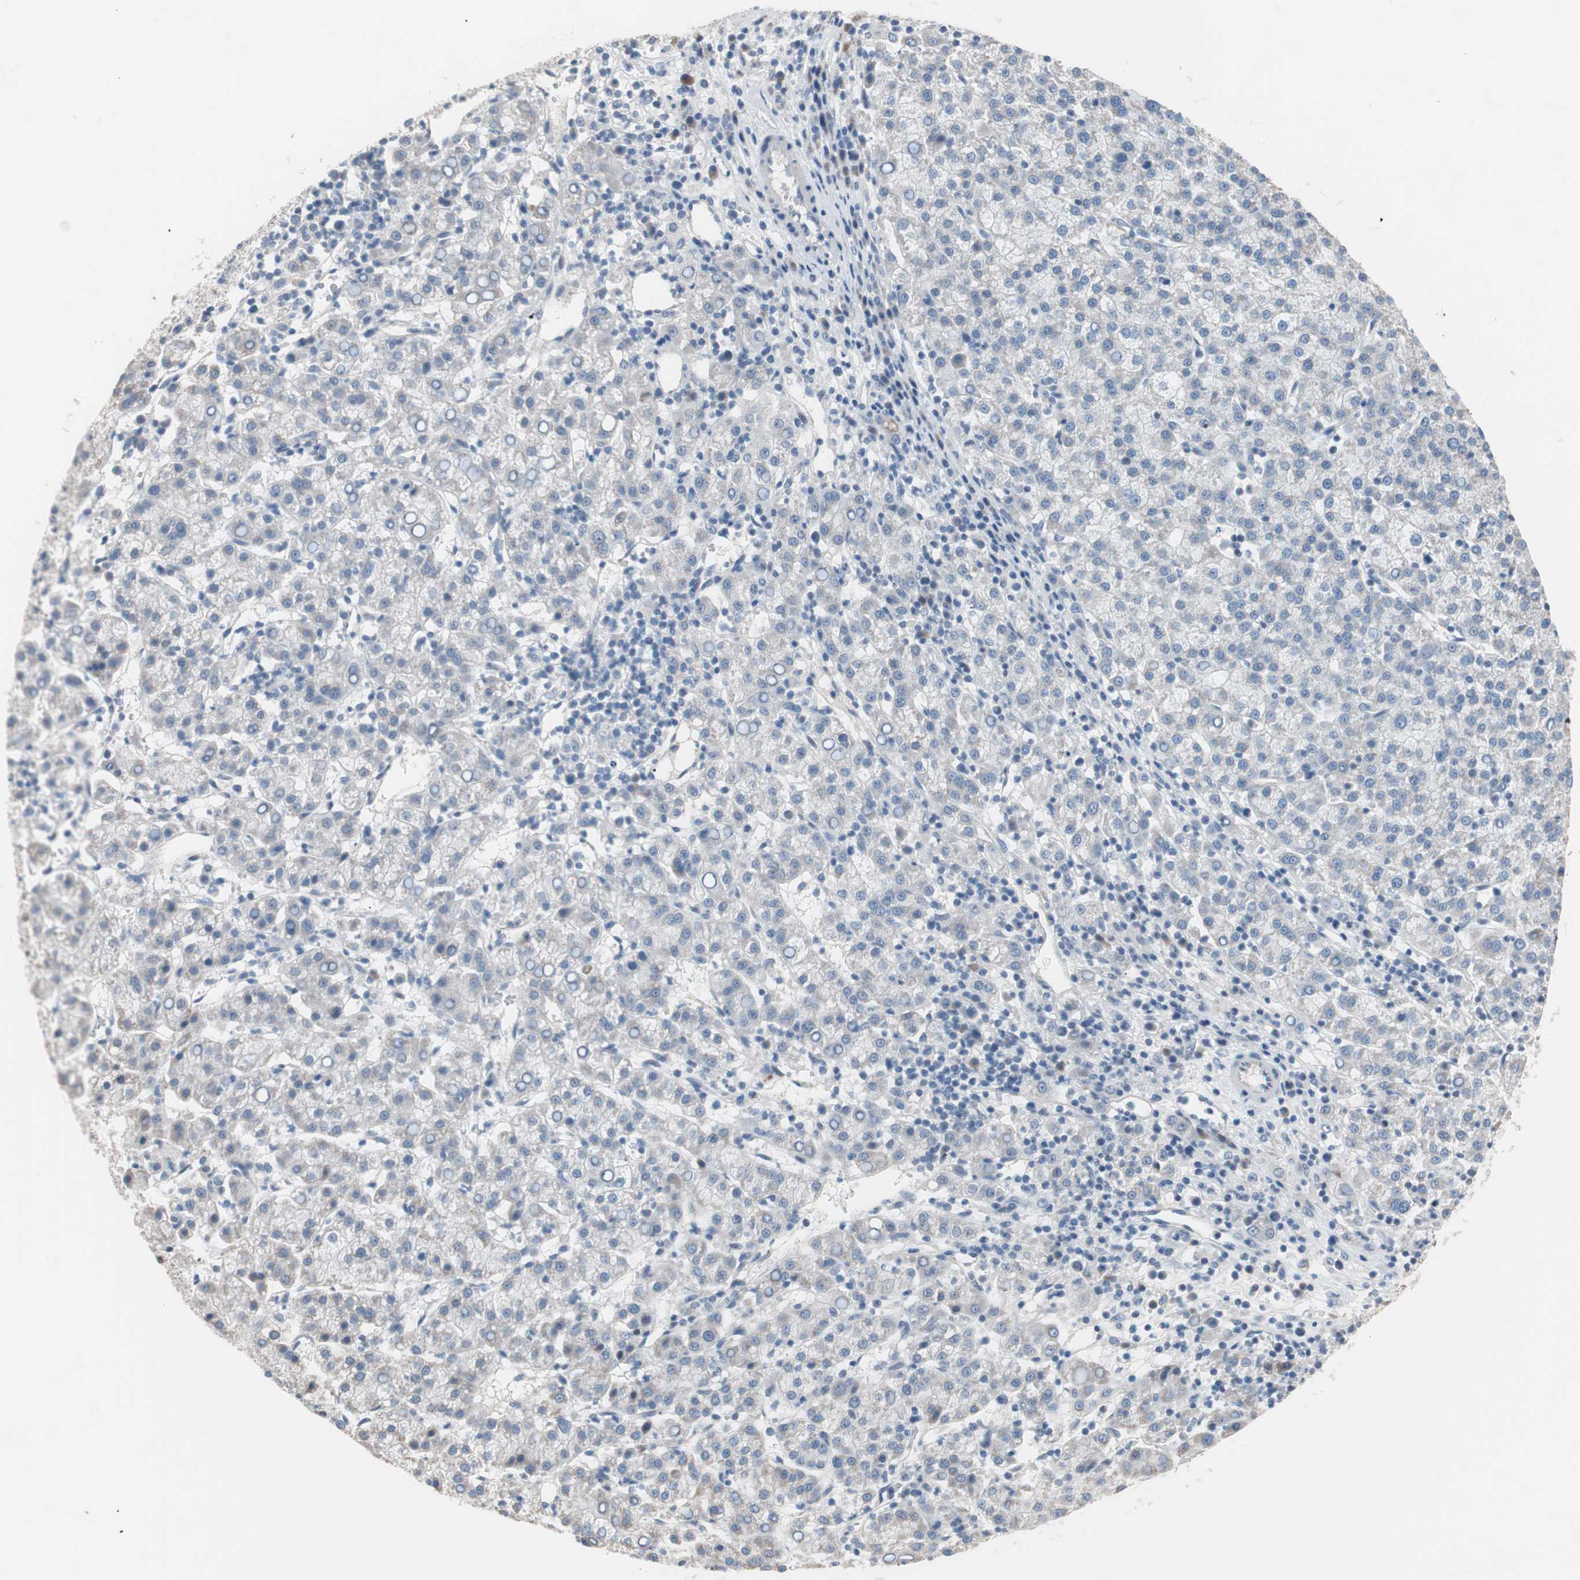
{"staining": {"intensity": "negative", "quantity": "none", "location": "none"}, "tissue": "liver cancer", "cell_type": "Tumor cells", "image_type": "cancer", "snomed": [{"axis": "morphology", "description": "Carcinoma, Hepatocellular, NOS"}, {"axis": "topography", "description": "Liver"}], "caption": "High magnification brightfield microscopy of liver hepatocellular carcinoma stained with DAB (brown) and counterstained with hematoxylin (blue): tumor cells show no significant expression.", "gene": "LIG3", "patient": {"sex": "female", "age": 58}}